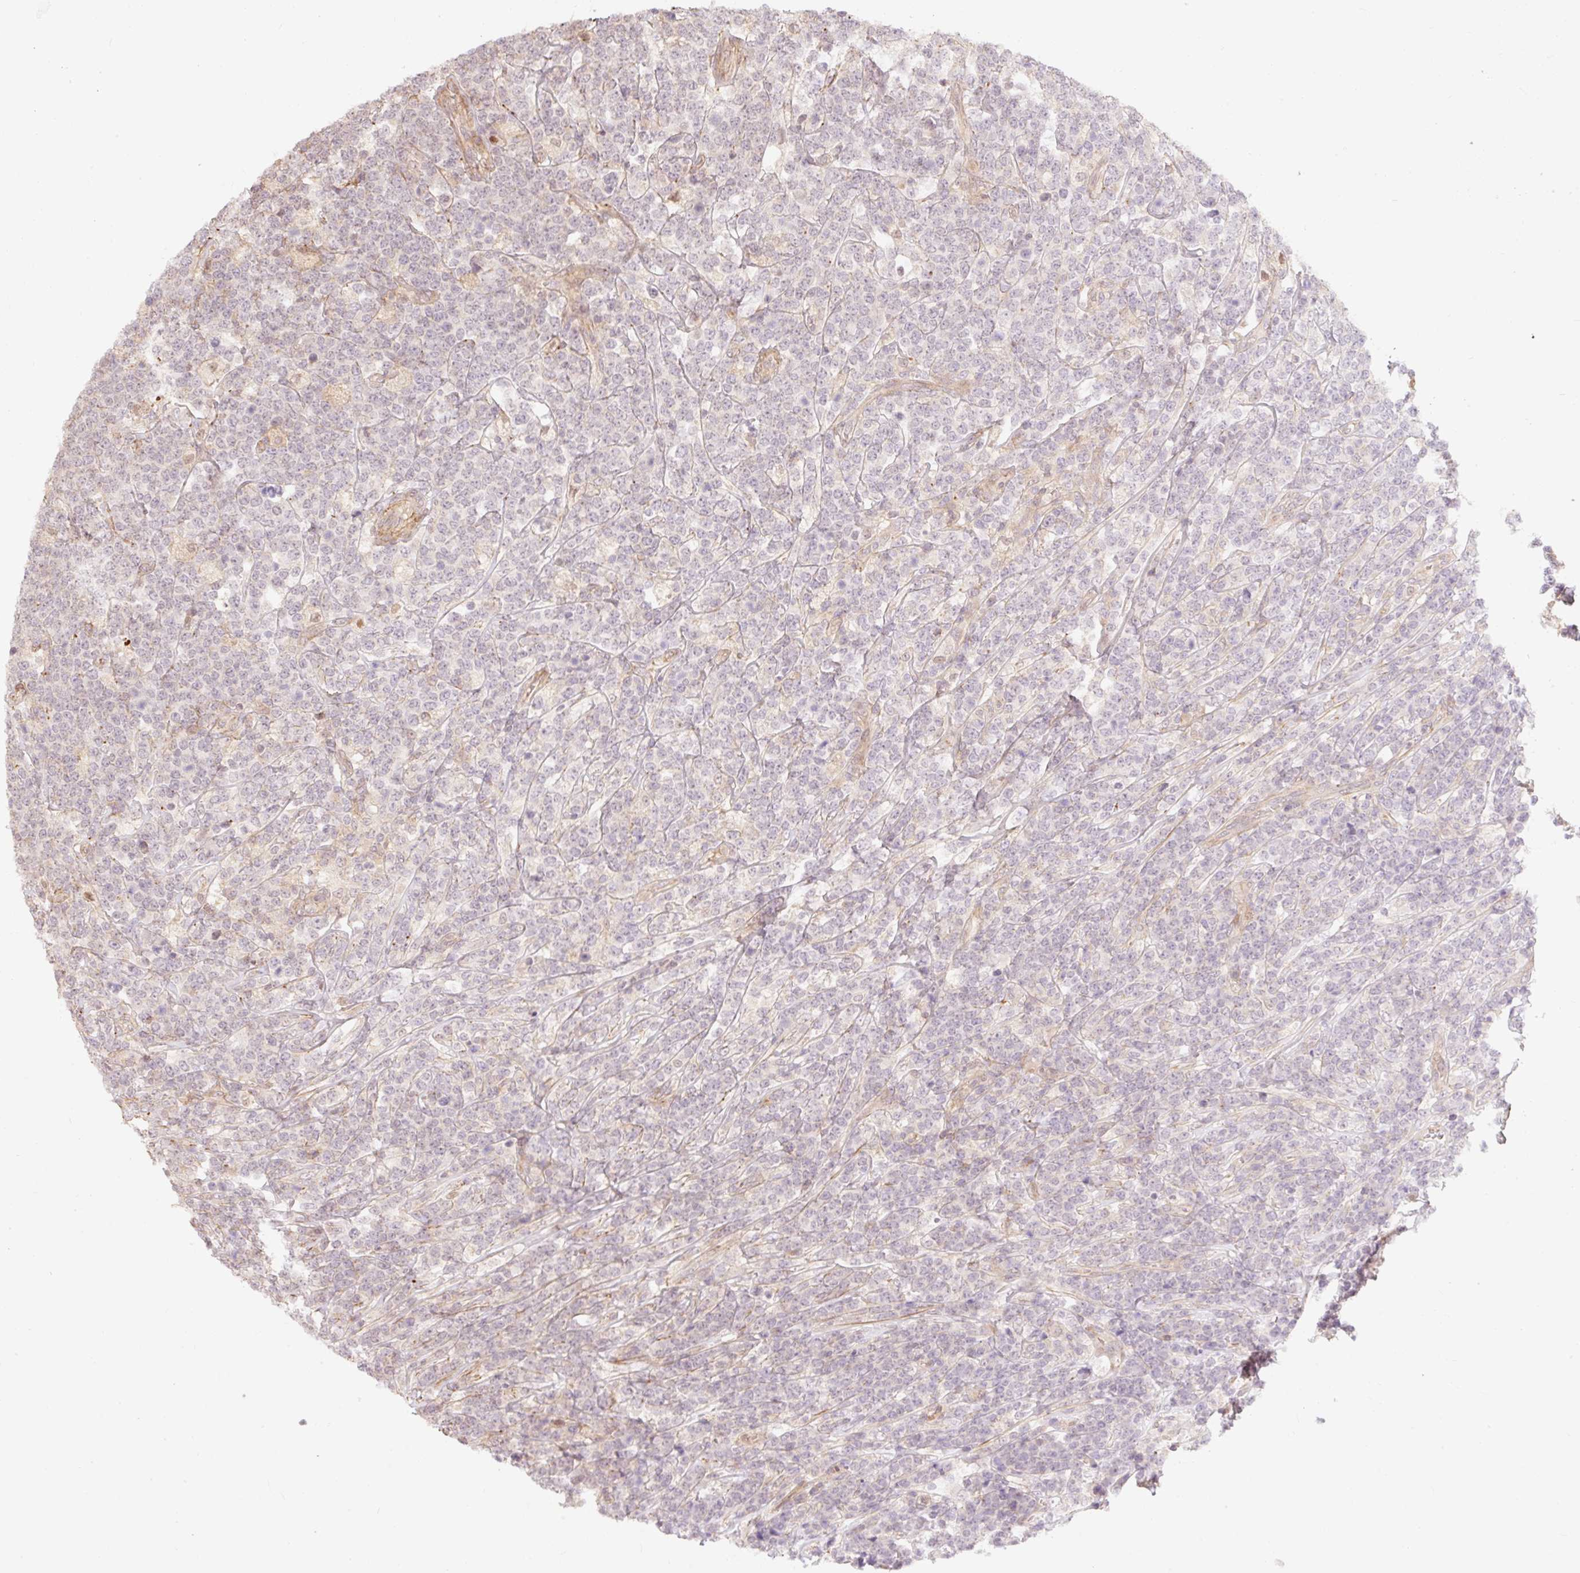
{"staining": {"intensity": "negative", "quantity": "none", "location": "none"}, "tissue": "lymphoma", "cell_type": "Tumor cells", "image_type": "cancer", "snomed": [{"axis": "morphology", "description": "Malignant lymphoma, non-Hodgkin's type, High grade"}, {"axis": "topography", "description": "Small intestine"}], "caption": "There is no significant positivity in tumor cells of lymphoma.", "gene": "EMC10", "patient": {"sex": "male", "age": 8}}